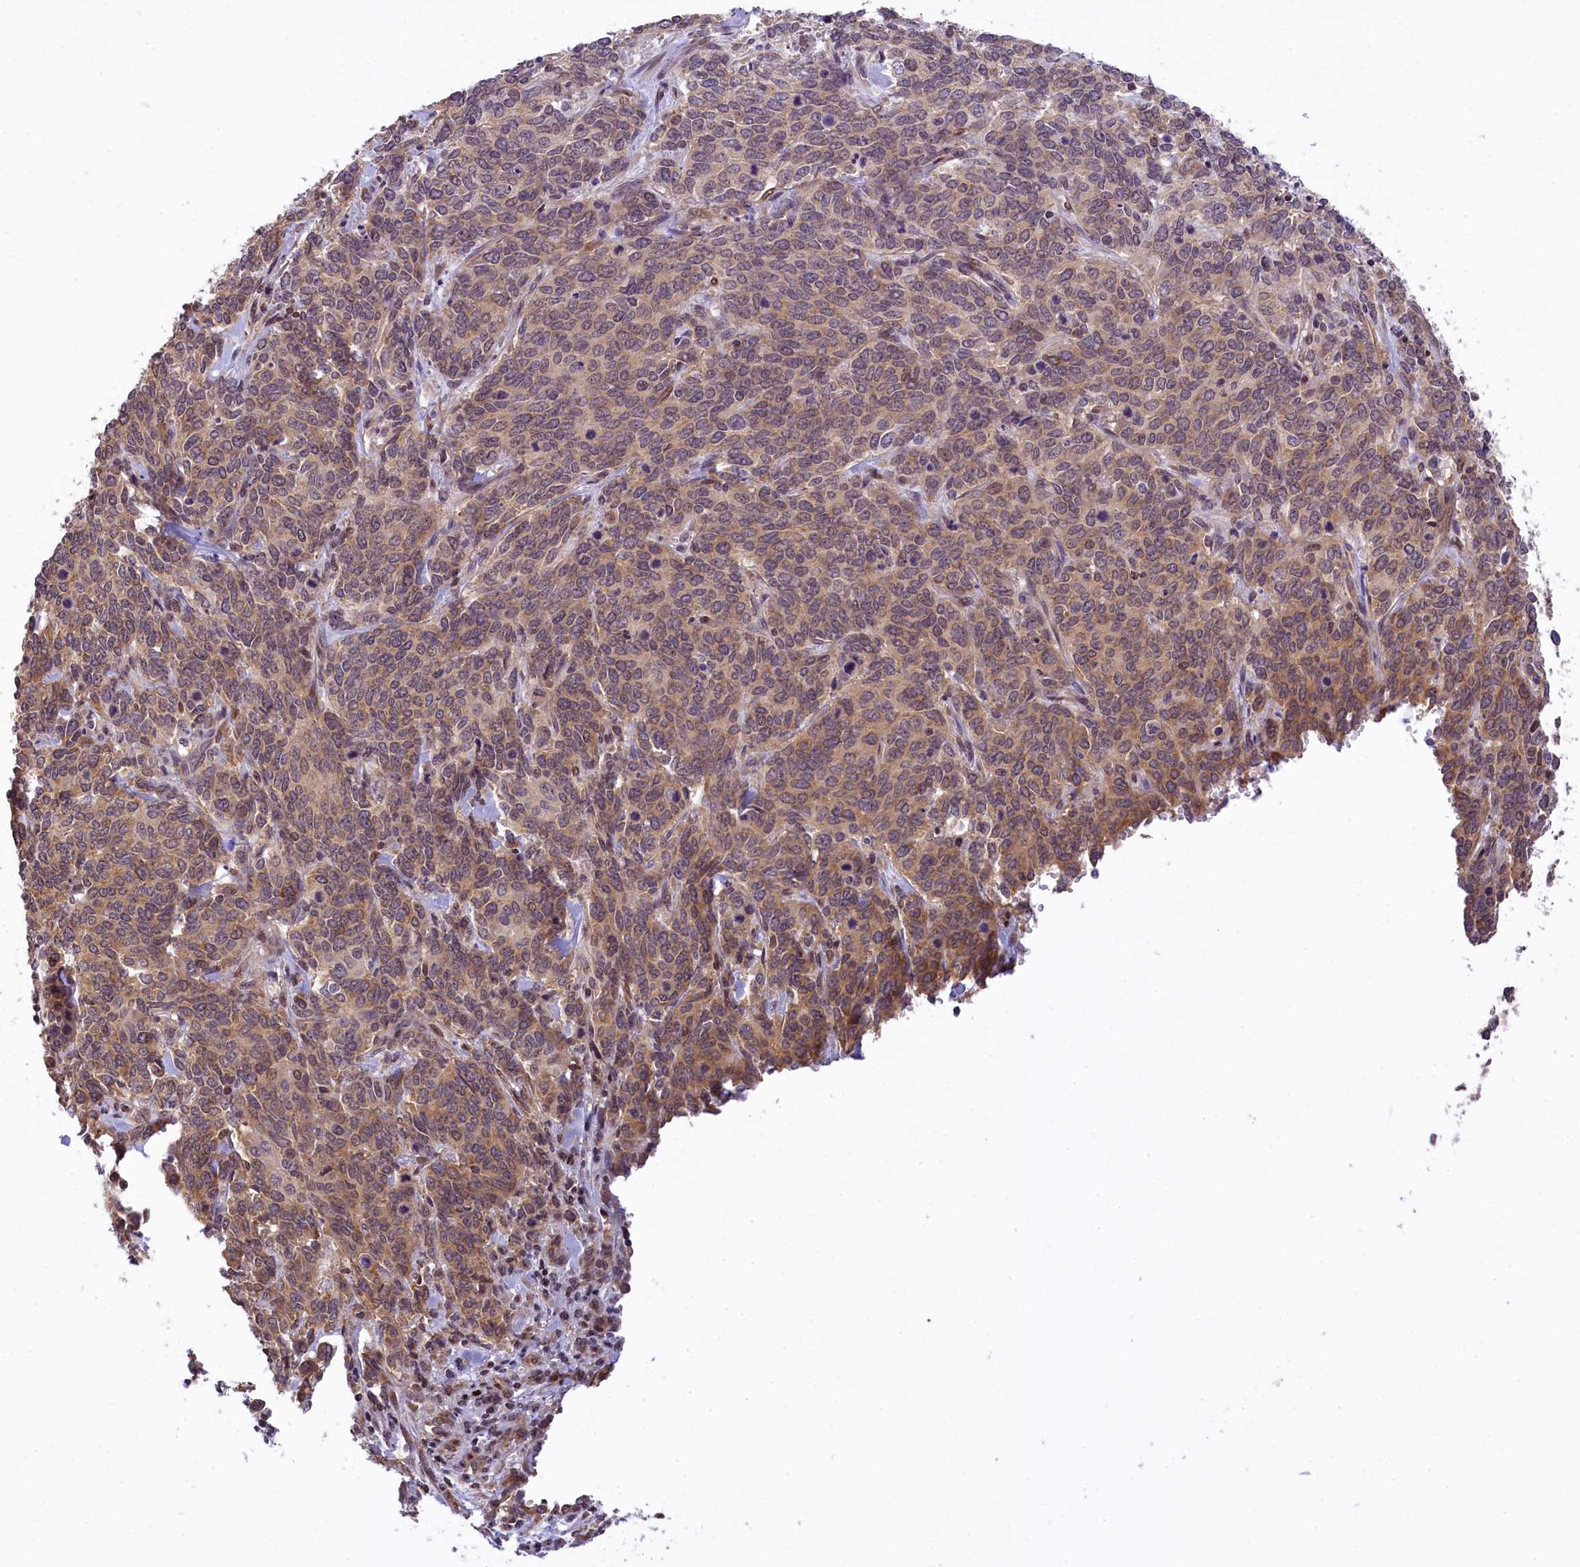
{"staining": {"intensity": "moderate", "quantity": ">75%", "location": "cytoplasmic/membranous"}, "tissue": "cervical cancer", "cell_type": "Tumor cells", "image_type": "cancer", "snomed": [{"axis": "morphology", "description": "Squamous cell carcinoma, NOS"}, {"axis": "topography", "description": "Cervix"}], "caption": "Human cervical squamous cell carcinoma stained for a protein (brown) reveals moderate cytoplasmic/membranous positive expression in about >75% of tumor cells.", "gene": "RBBP8", "patient": {"sex": "female", "age": 60}}